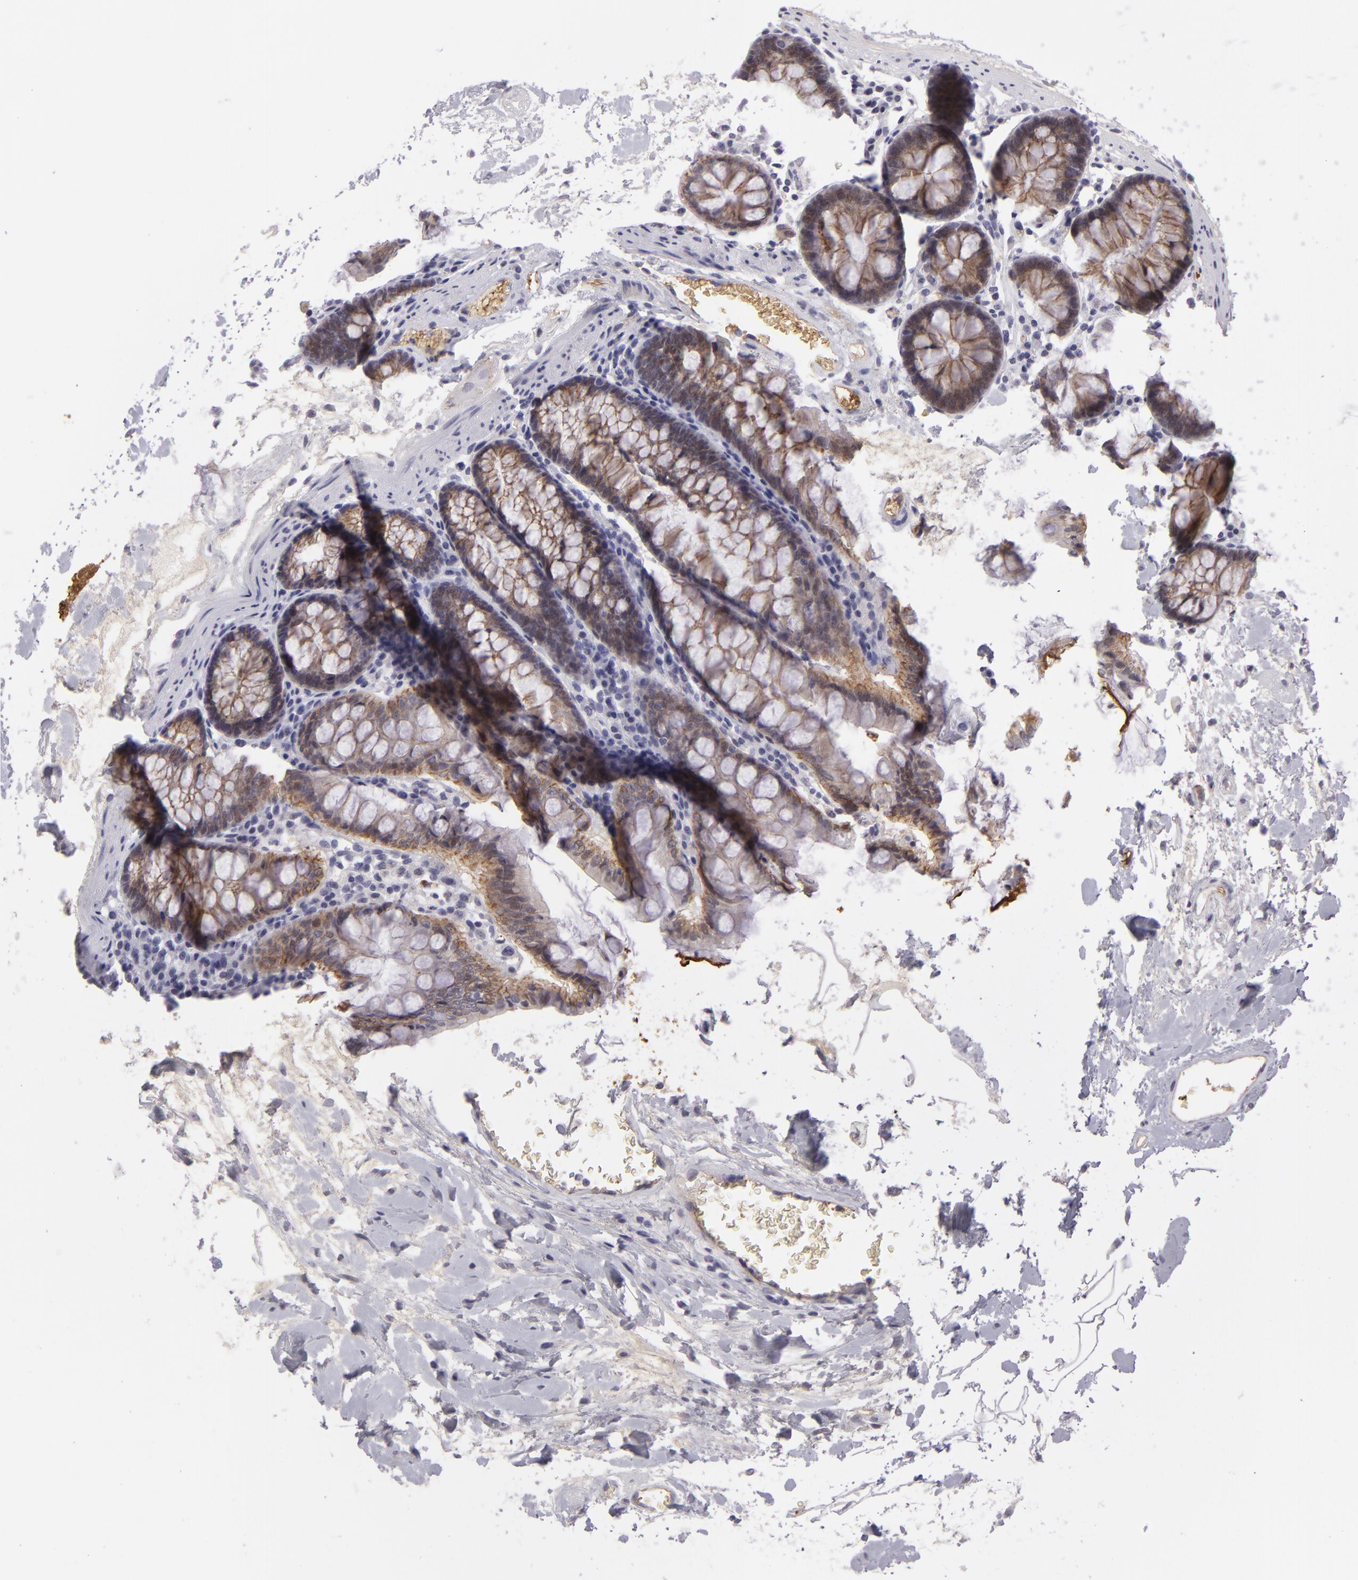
{"staining": {"intensity": "weak", "quantity": ">75%", "location": "cytoplasmic/membranous"}, "tissue": "colon", "cell_type": "Endothelial cells", "image_type": "normal", "snomed": [{"axis": "morphology", "description": "Normal tissue, NOS"}, {"axis": "morphology", "description": "Adenocarcinoma, NOS"}, {"axis": "topography", "description": "Colon"}], "caption": "Weak cytoplasmic/membranous expression for a protein is identified in approximately >75% of endothelial cells of unremarkable colon using immunohistochemistry.", "gene": "CTNNB1", "patient": {"sex": "male", "age": 76}}